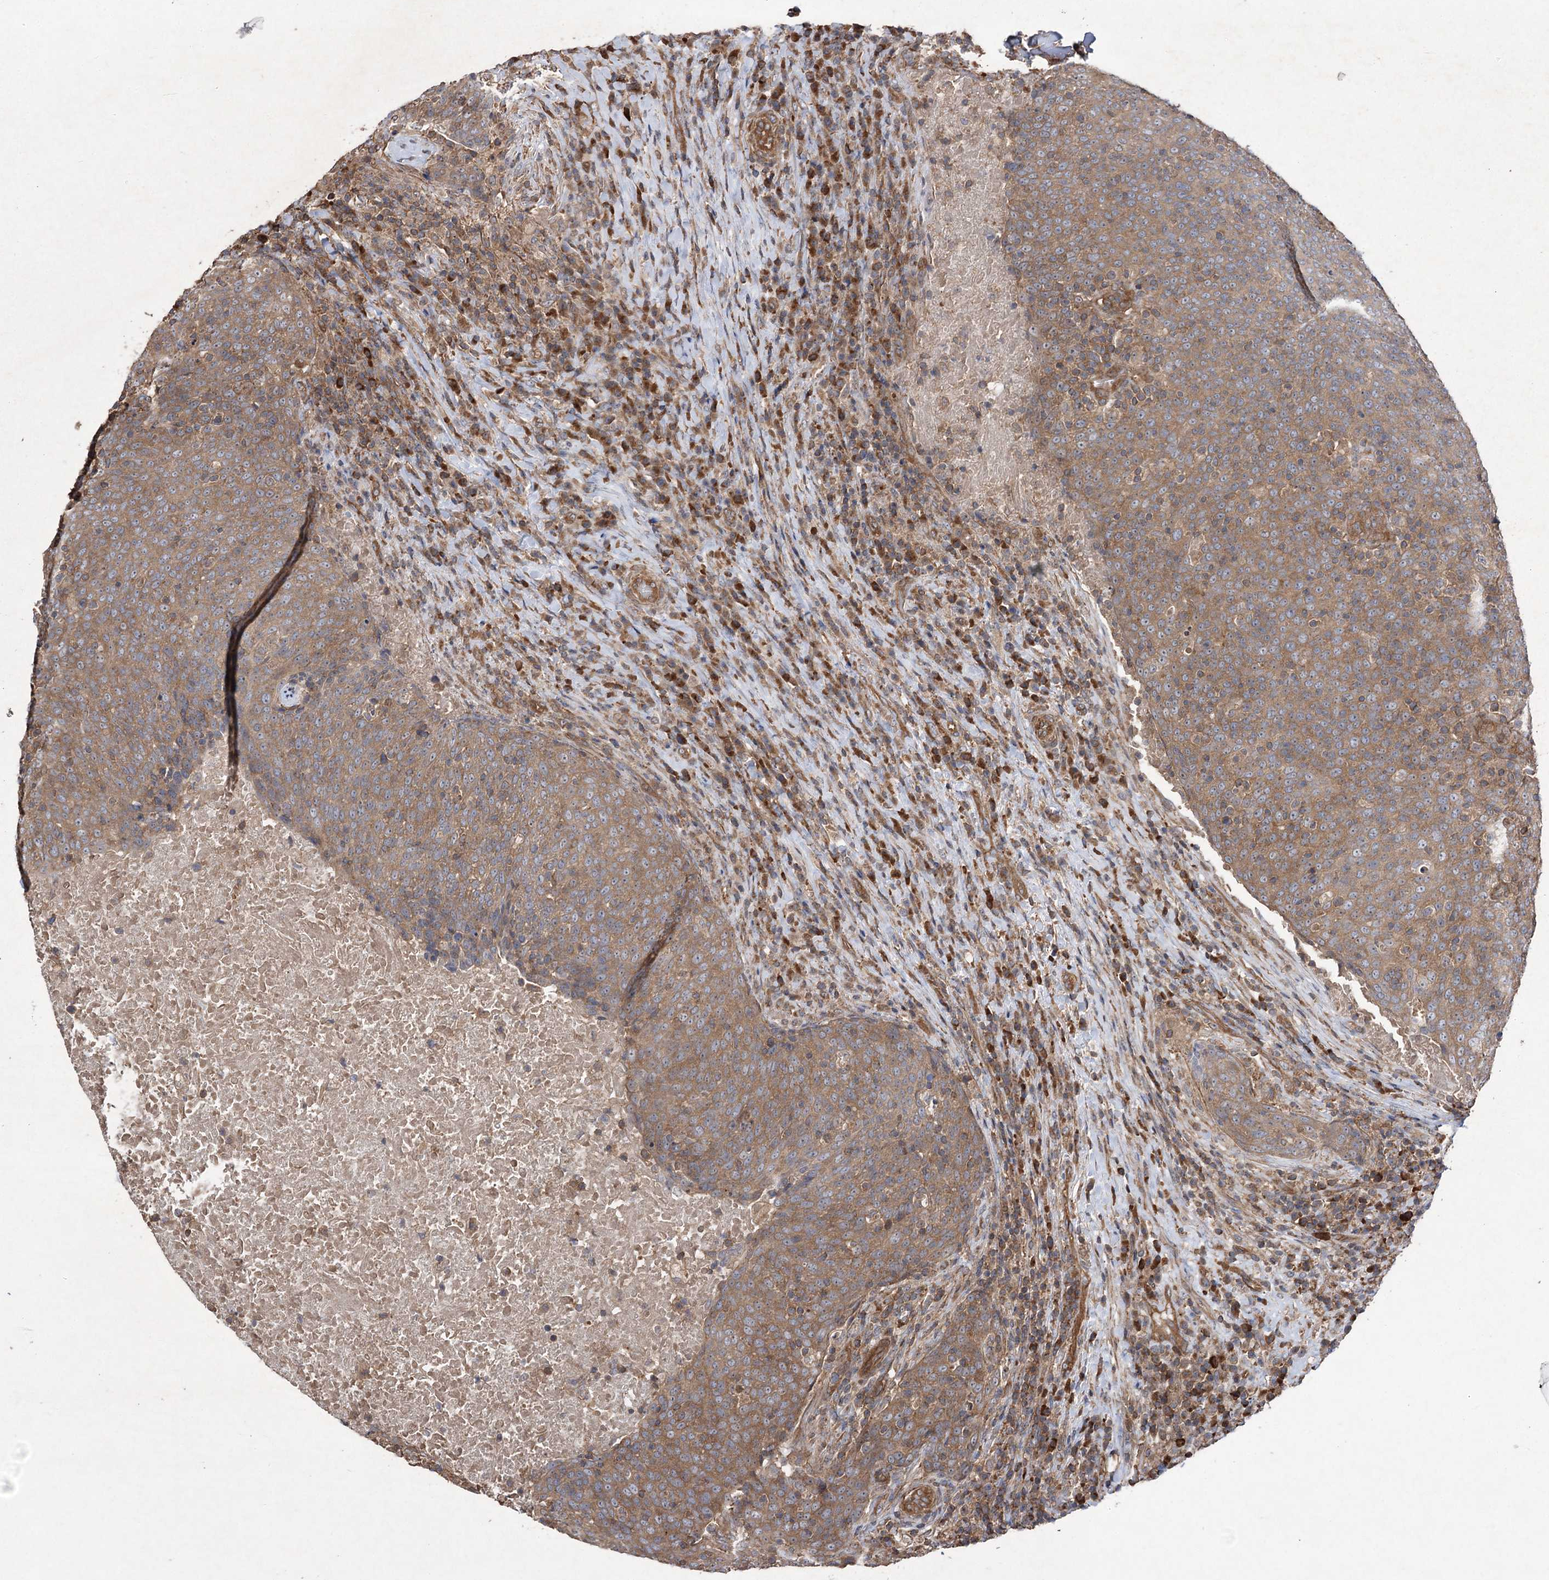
{"staining": {"intensity": "moderate", "quantity": ">75%", "location": "cytoplasmic/membranous"}, "tissue": "head and neck cancer", "cell_type": "Tumor cells", "image_type": "cancer", "snomed": [{"axis": "morphology", "description": "Squamous cell carcinoma, NOS"}, {"axis": "morphology", "description": "Squamous cell carcinoma, metastatic, NOS"}, {"axis": "topography", "description": "Lymph node"}, {"axis": "topography", "description": "Head-Neck"}], "caption": "DAB (3,3'-diaminobenzidine) immunohistochemical staining of human squamous cell carcinoma (head and neck) shows moderate cytoplasmic/membranous protein positivity in approximately >75% of tumor cells.", "gene": "LARS2", "patient": {"sex": "male", "age": 62}}